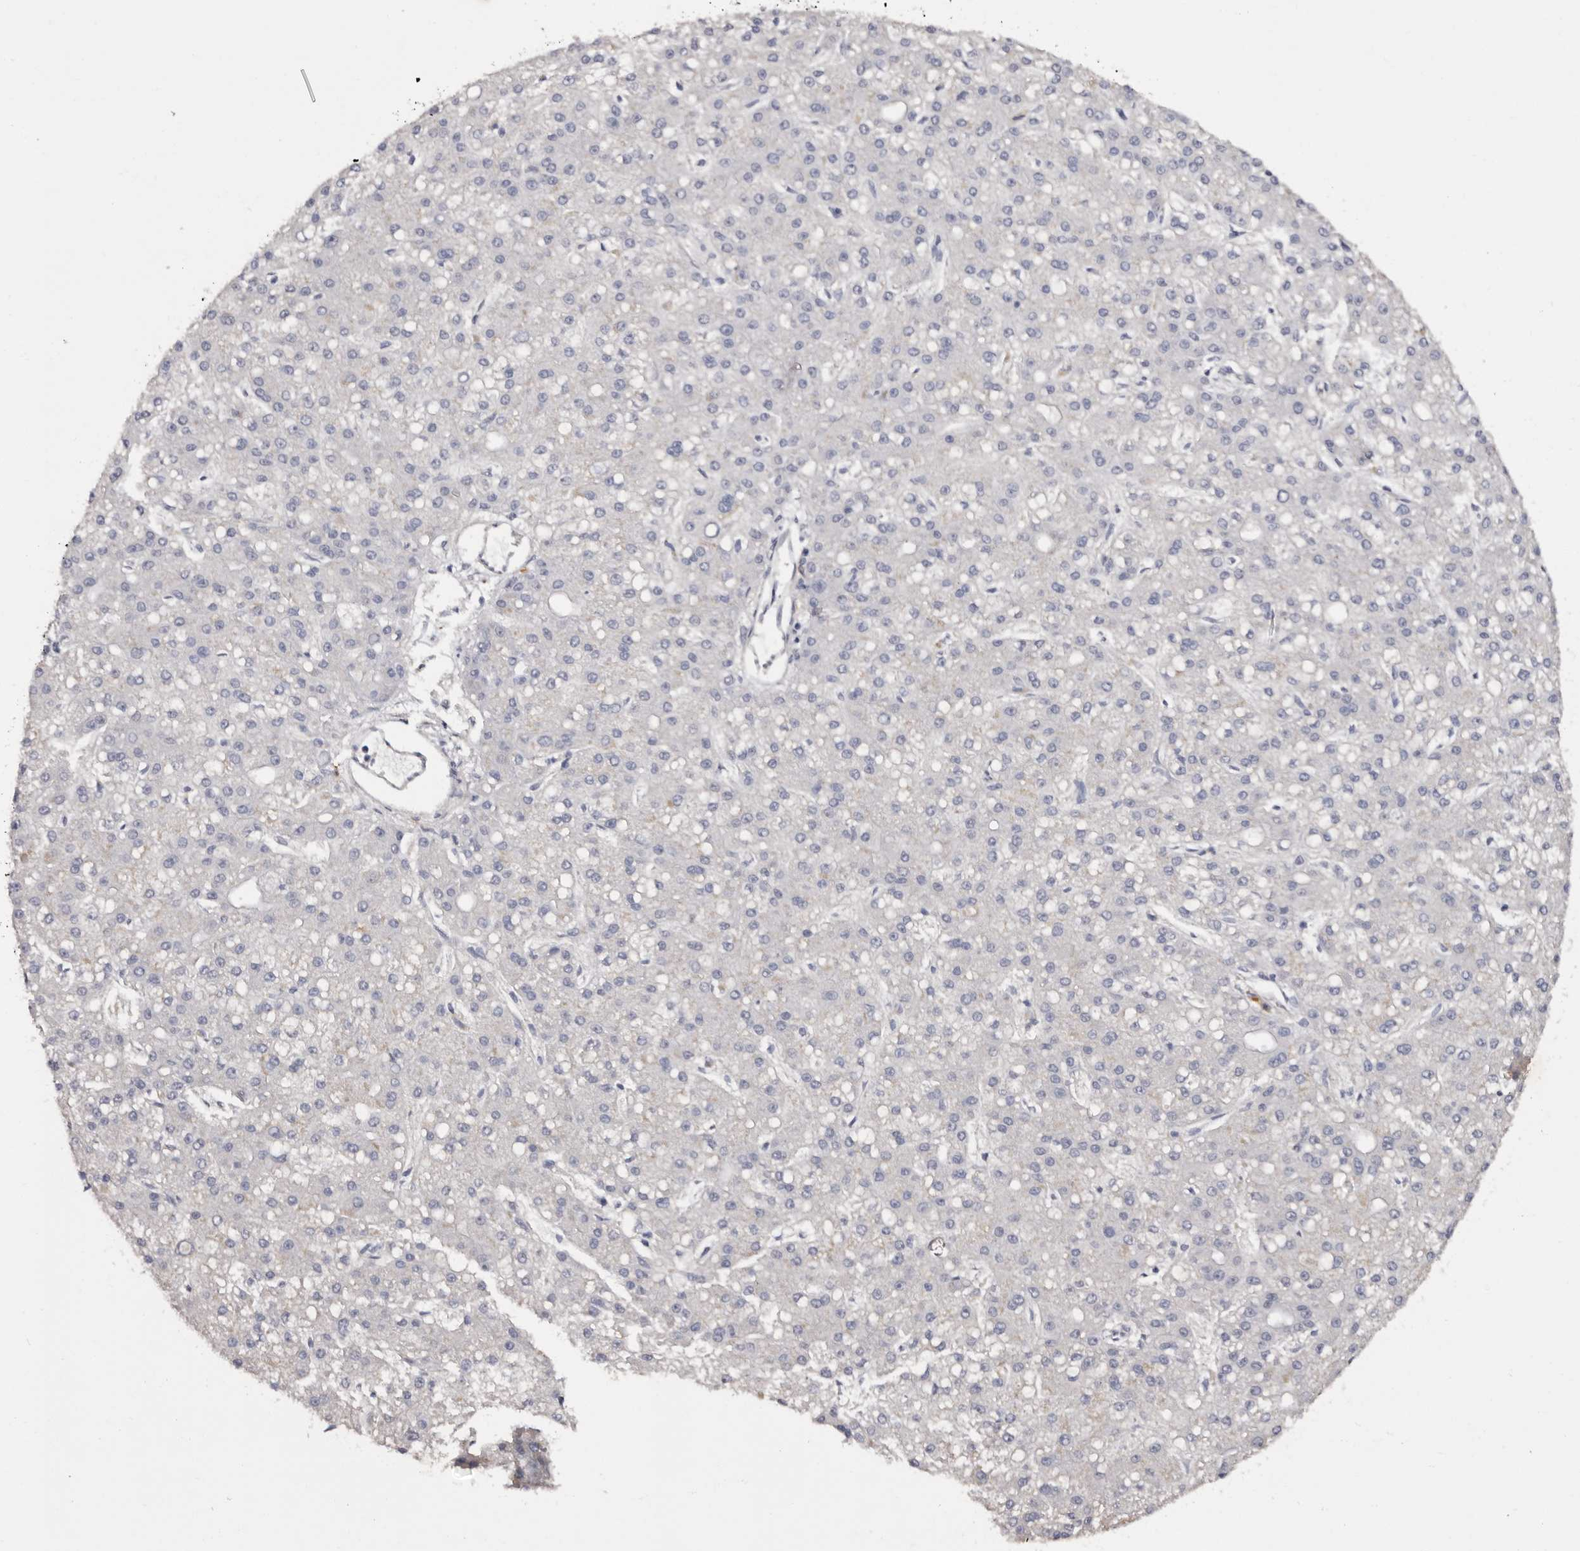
{"staining": {"intensity": "negative", "quantity": "none", "location": "none"}, "tissue": "liver cancer", "cell_type": "Tumor cells", "image_type": "cancer", "snomed": [{"axis": "morphology", "description": "Carcinoma, Hepatocellular, NOS"}, {"axis": "topography", "description": "Liver"}], "caption": "High power microscopy image of an IHC image of liver cancer, revealing no significant expression in tumor cells.", "gene": "TNNI1", "patient": {"sex": "male", "age": 67}}